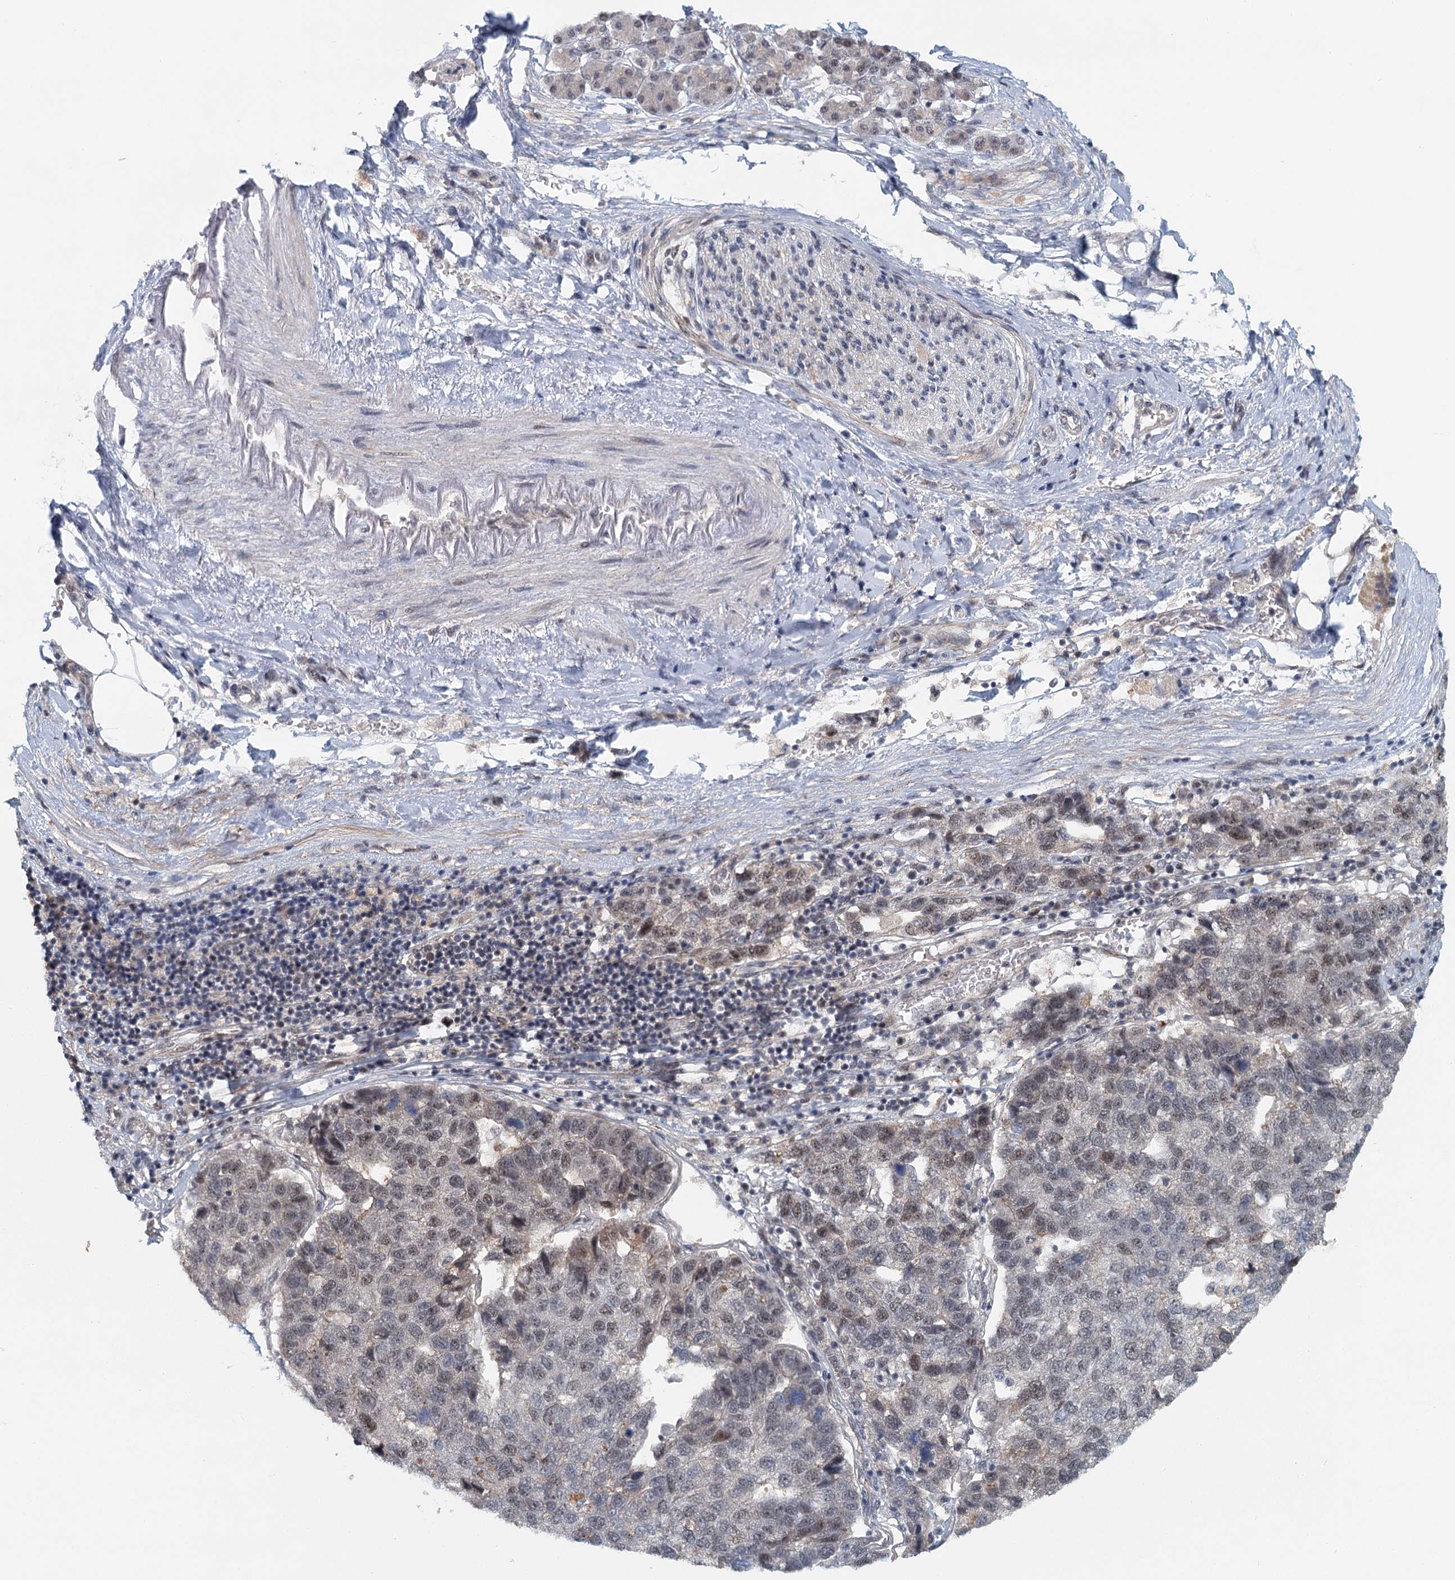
{"staining": {"intensity": "weak", "quantity": "<25%", "location": "nuclear"}, "tissue": "pancreatic cancer", "cell_type": "Tumor cells", "image_type": "cancer", "snomed": [{"axis": "morphology", "description": "Adenocarcinoma, NOS"}, {"axis": "topography", "description": "Pancreas"}], "caption": "The immunohistochemistry photomicrograph has no significant positivity in tumor cells of pancreatic cancer tissue. The staining was performed using DAB (3,3'-diaminobenzidine) to visualize the protein expression in brown, while the nuclei were stained in blue with hematoxylin (Magnification: 20x).", "gene": "TAS2R42", "patient": {"sex": "female", "age": 61}}